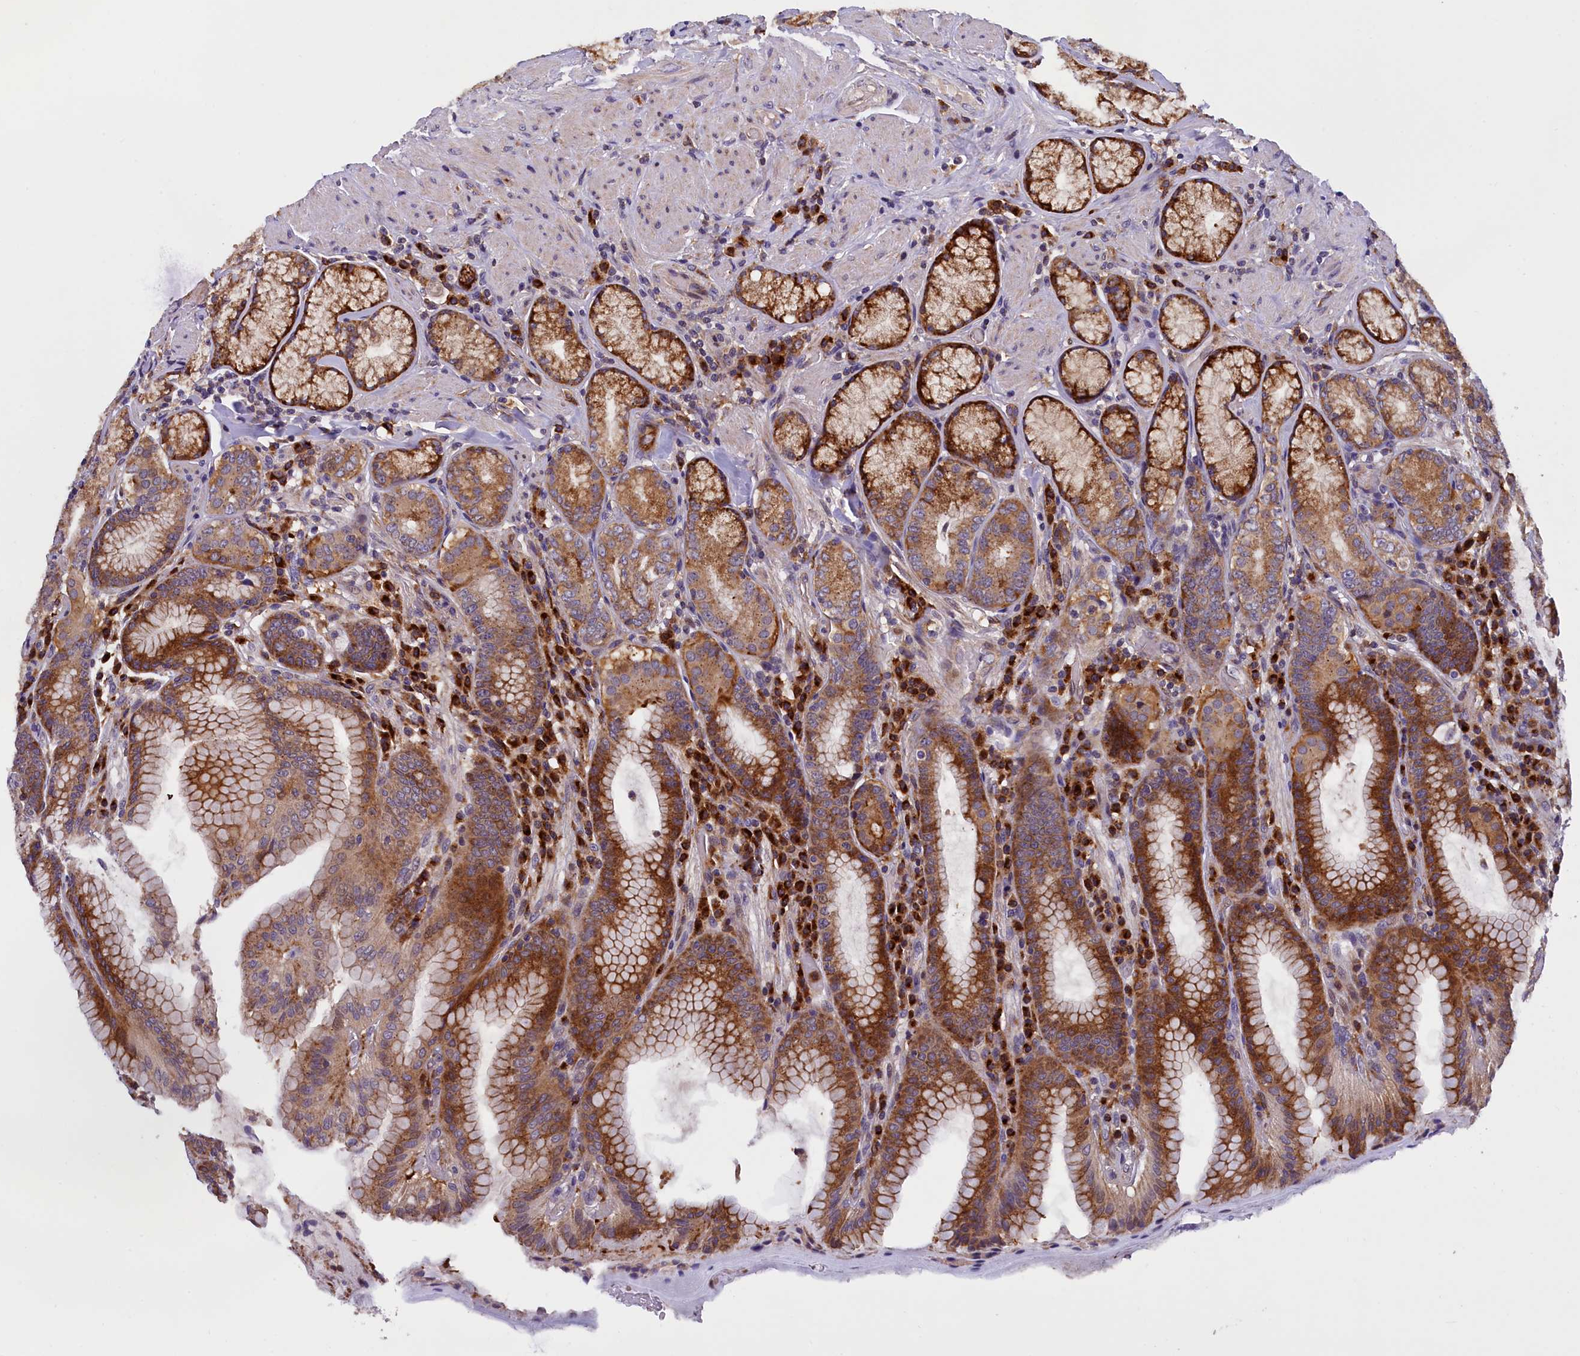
{"staining": {"intensity": "strong", "quantity": ">75%", "location": "cytoplasmic/membranous"}, "tissue": "stomach", "cell_type": "Glandular cells", "image_type": "normal", "snomed": [{"axis": "morphology", "description": "Normal tissue, NOS"}, {"axis": "topography", "description": "Stomach, upper"}, {"axis": "topography", "description": "Stomach, lower"}], "caption": "Stomach stained for a protein exhibits strong cytoplasmic/membranous positivity in glandular cells. (IHC, brightfield microscopy, high magnification).", "gene": "NAIP", "patient": {"sex": "female", "age": 76}}